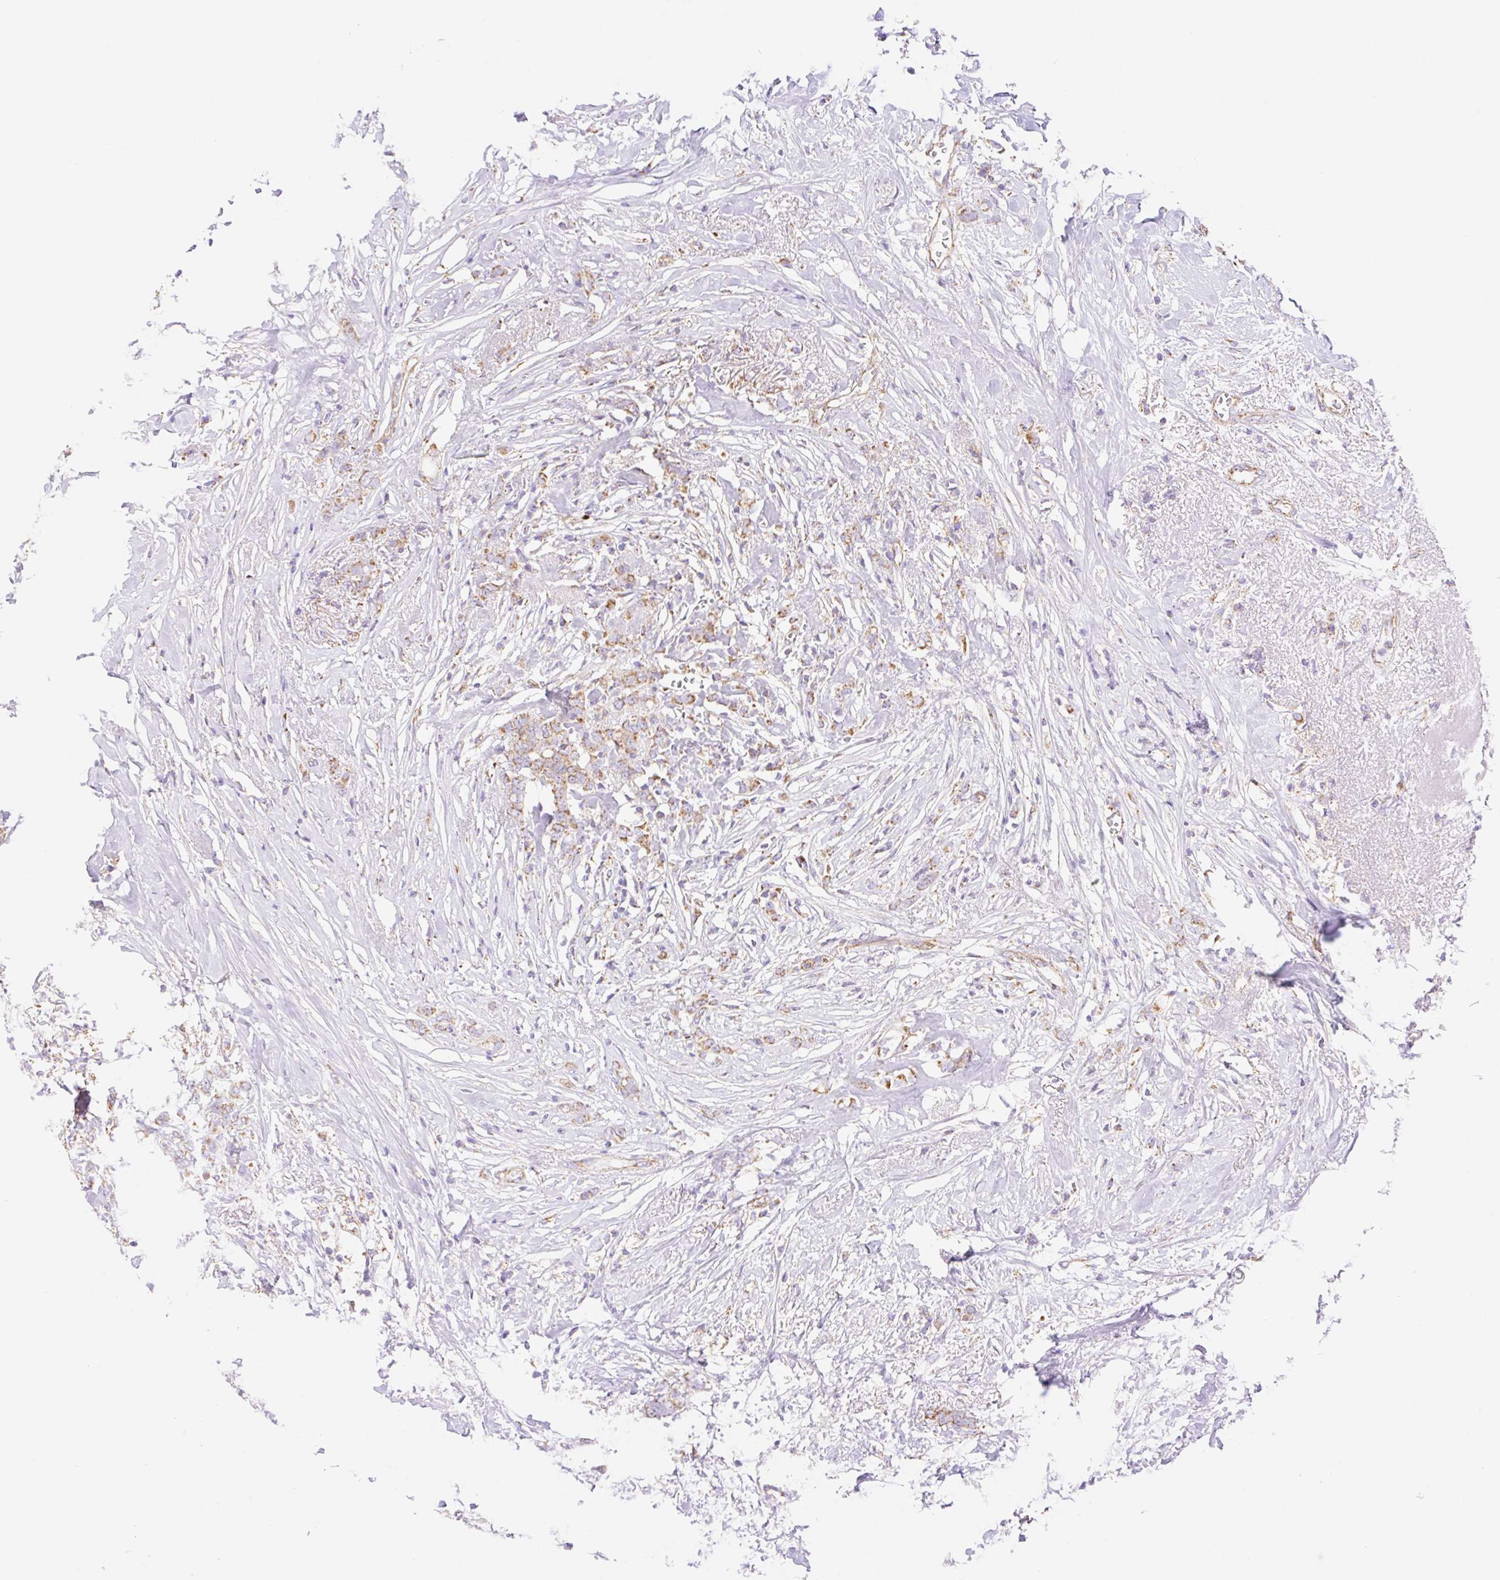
{"staining": {"intensity": "strong", "quantity": ">75%", "location": "cytoplasmic/membranous"}, "tissue": "breast cancer", "cell_type": "Tumor cells", "image_type": "cancer", "snomed": [{"axis": "morphology", "description": "Lobular carcinoma"}, {"axis": "topography", "description": "Breast"}], "caption": "Tumor cells exhibit high levels of strong cytoplasmic/membranous expression in about >75% of cells in human breast lobular carcinoma.", "gene": "ESAM", "patient": {"sex": "female", "age": 91}}